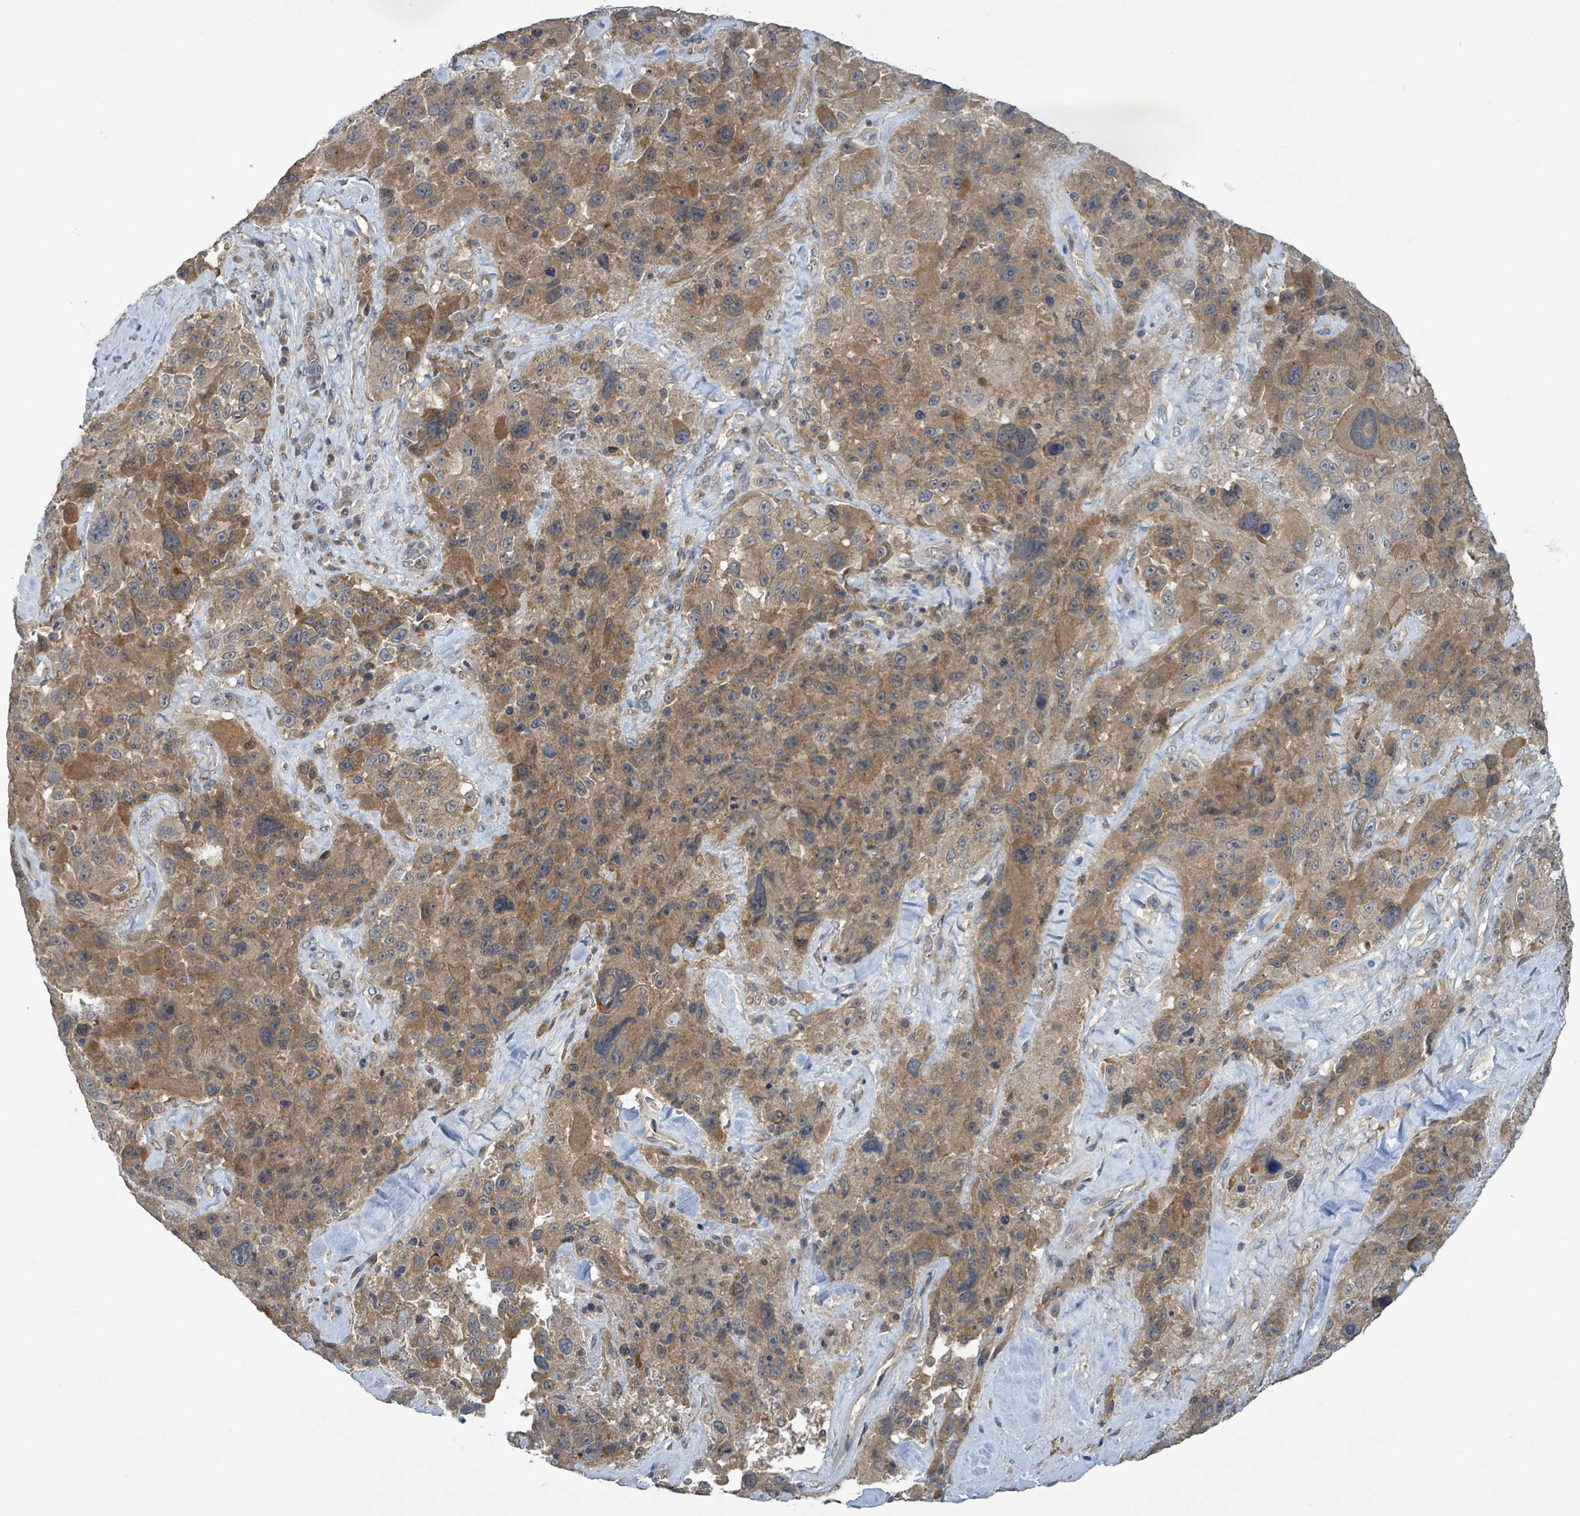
{"staining": {"intensity": "moderate", "quantity": ">75%", "location": "cytoplasmic/membranous"}, "tissue": "melanoma", "cell_type": "Tumor cells", "image_type": "cancer", "snomed": [{"axis": "morphology", "description": "Malignant melanoma, Metastatic site"}, {"axis": "topography", "description": "Lymph node"}], "caption": "The photomicrograph shows immunohistochemical staining of melanoma. There is moderate cytoplasmic/membranous expression is present in about >75% of tumor cells.", "gene": "CCDC121", "patient": {"sex": "male", "age": 62}}